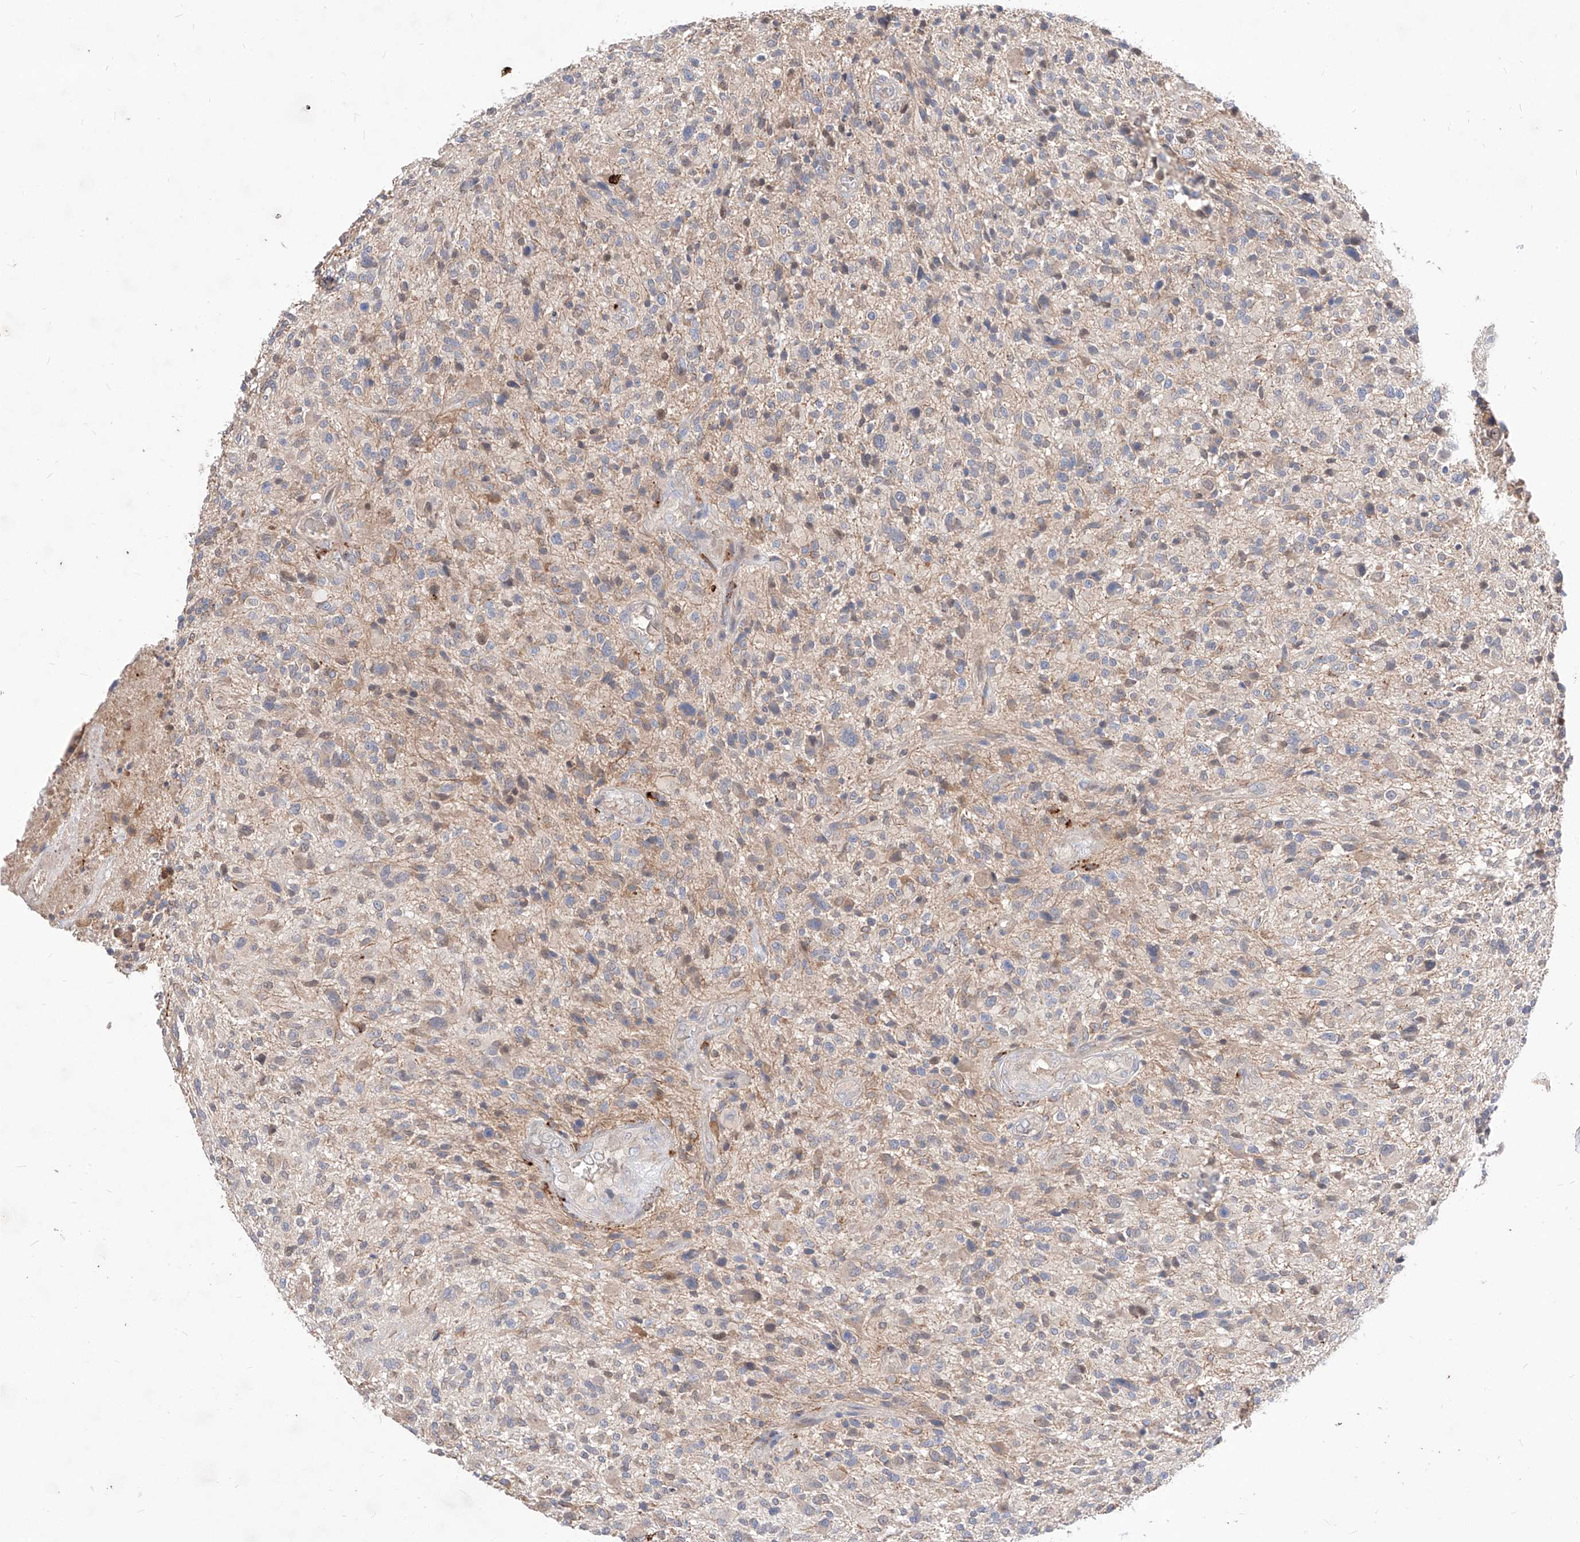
{"staining": {"intensity": "weak", "quantity": "25%-75%", "location": "cytoplasmic/membranous"}, "tissue": "glioma", "cell_type": "Tumor cells", "image_type": "cancer", "snomed": [{"axis": "morphology", "description": "Glioma, malignant, High grade"}, {"axis": "topography", "description": "Brain"}], "caption": "Immunohistochemical staining of glioma displays low levels of weak cytoplasmic/membranous staining in about 25%-75% of tumor cells.", "gene": "TSNAX", "patient": {"sex": "male", "age": 47}}